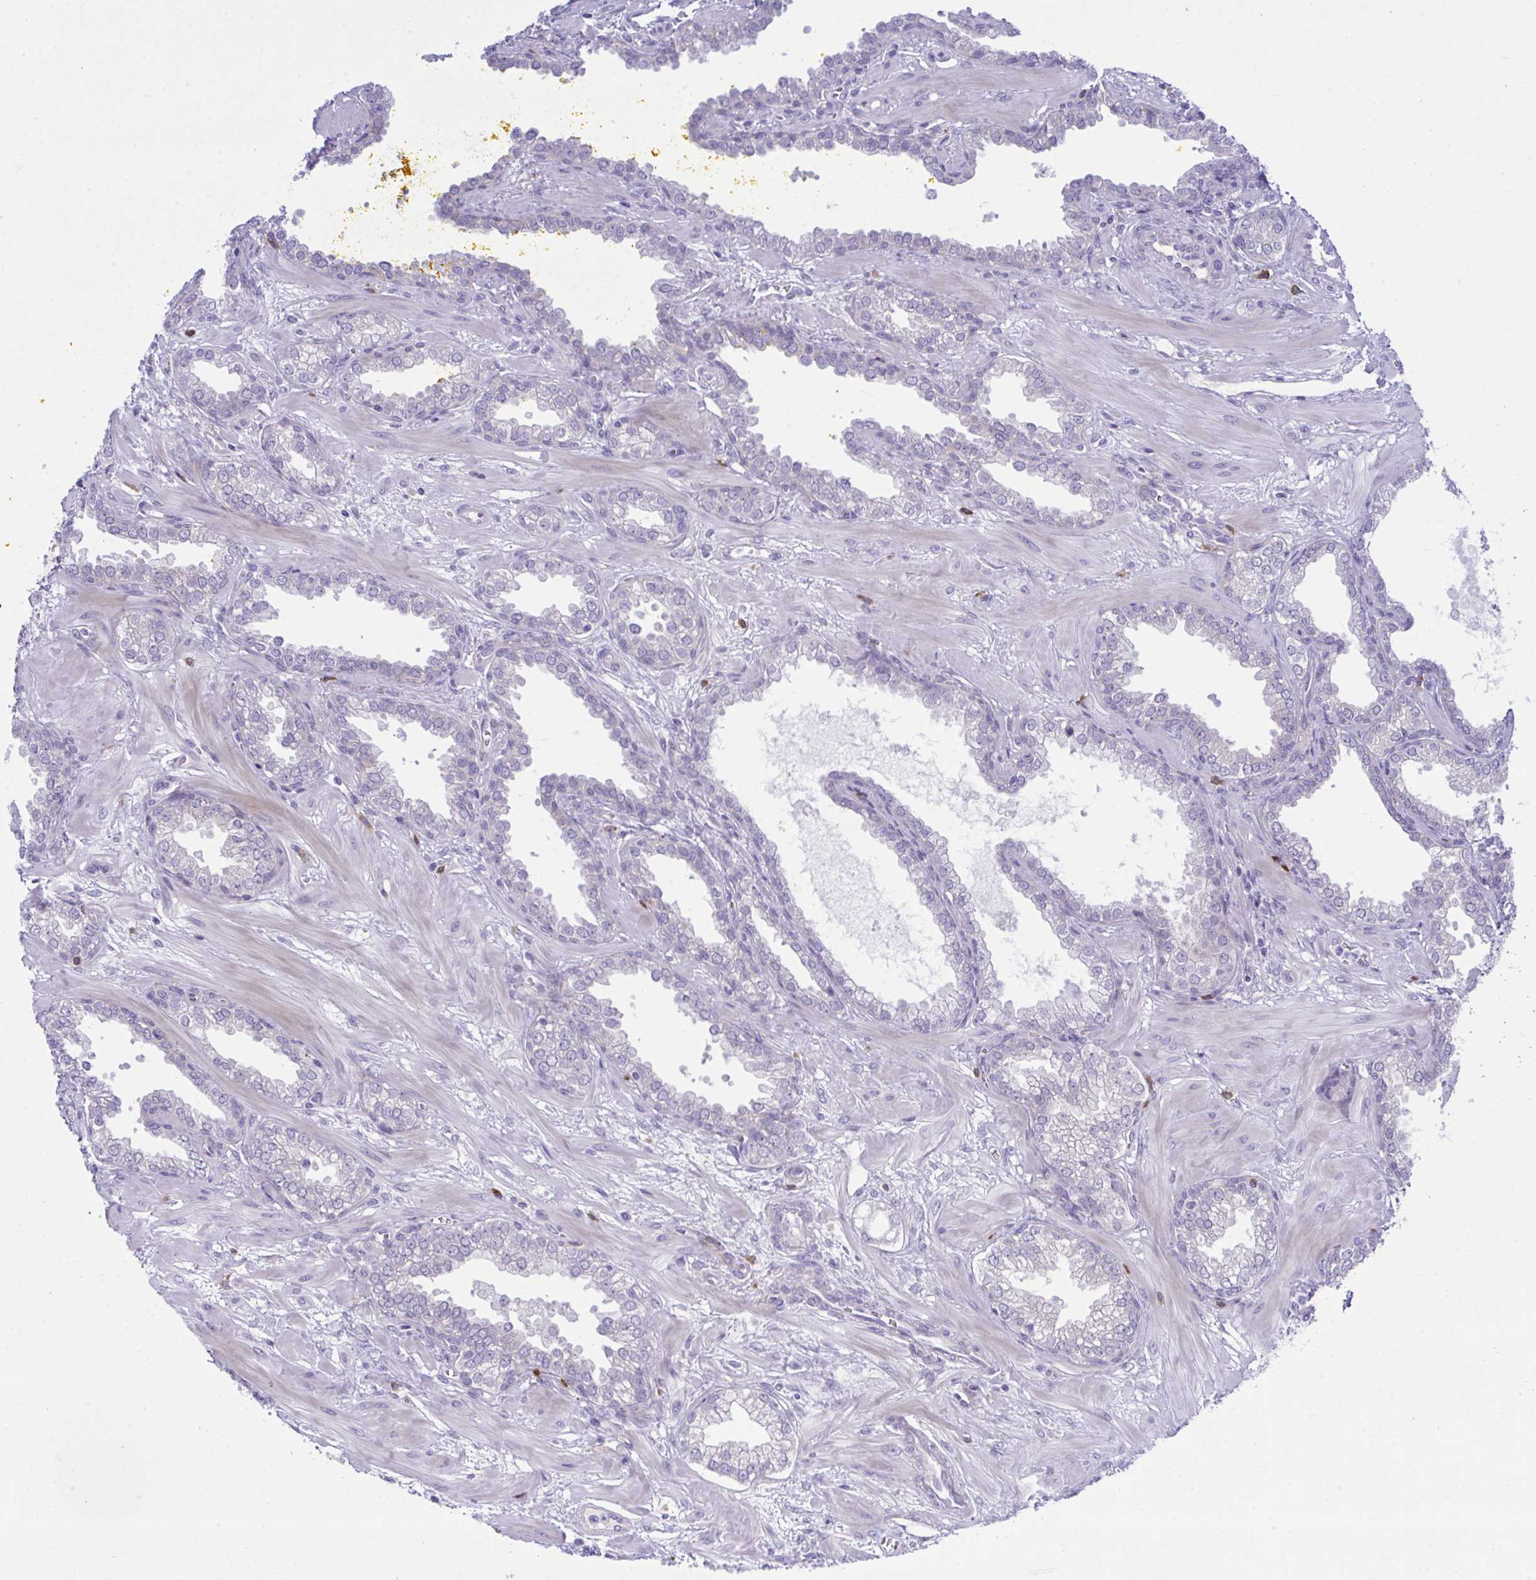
{"staining": {"intensity": "negative", "quantity": "none", "location": "none"}, "tissue": "prostate cancer", "cell_type": "Tumor cells", "image_type": "cancer", "snomed": [{"axis": "morphology", "description": "Adenocarcinoma, High grade"}, {"axis": "topography", "description": "Prostate"}], "caption": "IHC of prostate cancer reveals no positivity in tumor cells.", "gene": "MED9", "patient": {"sex": "male", "age": 60}}